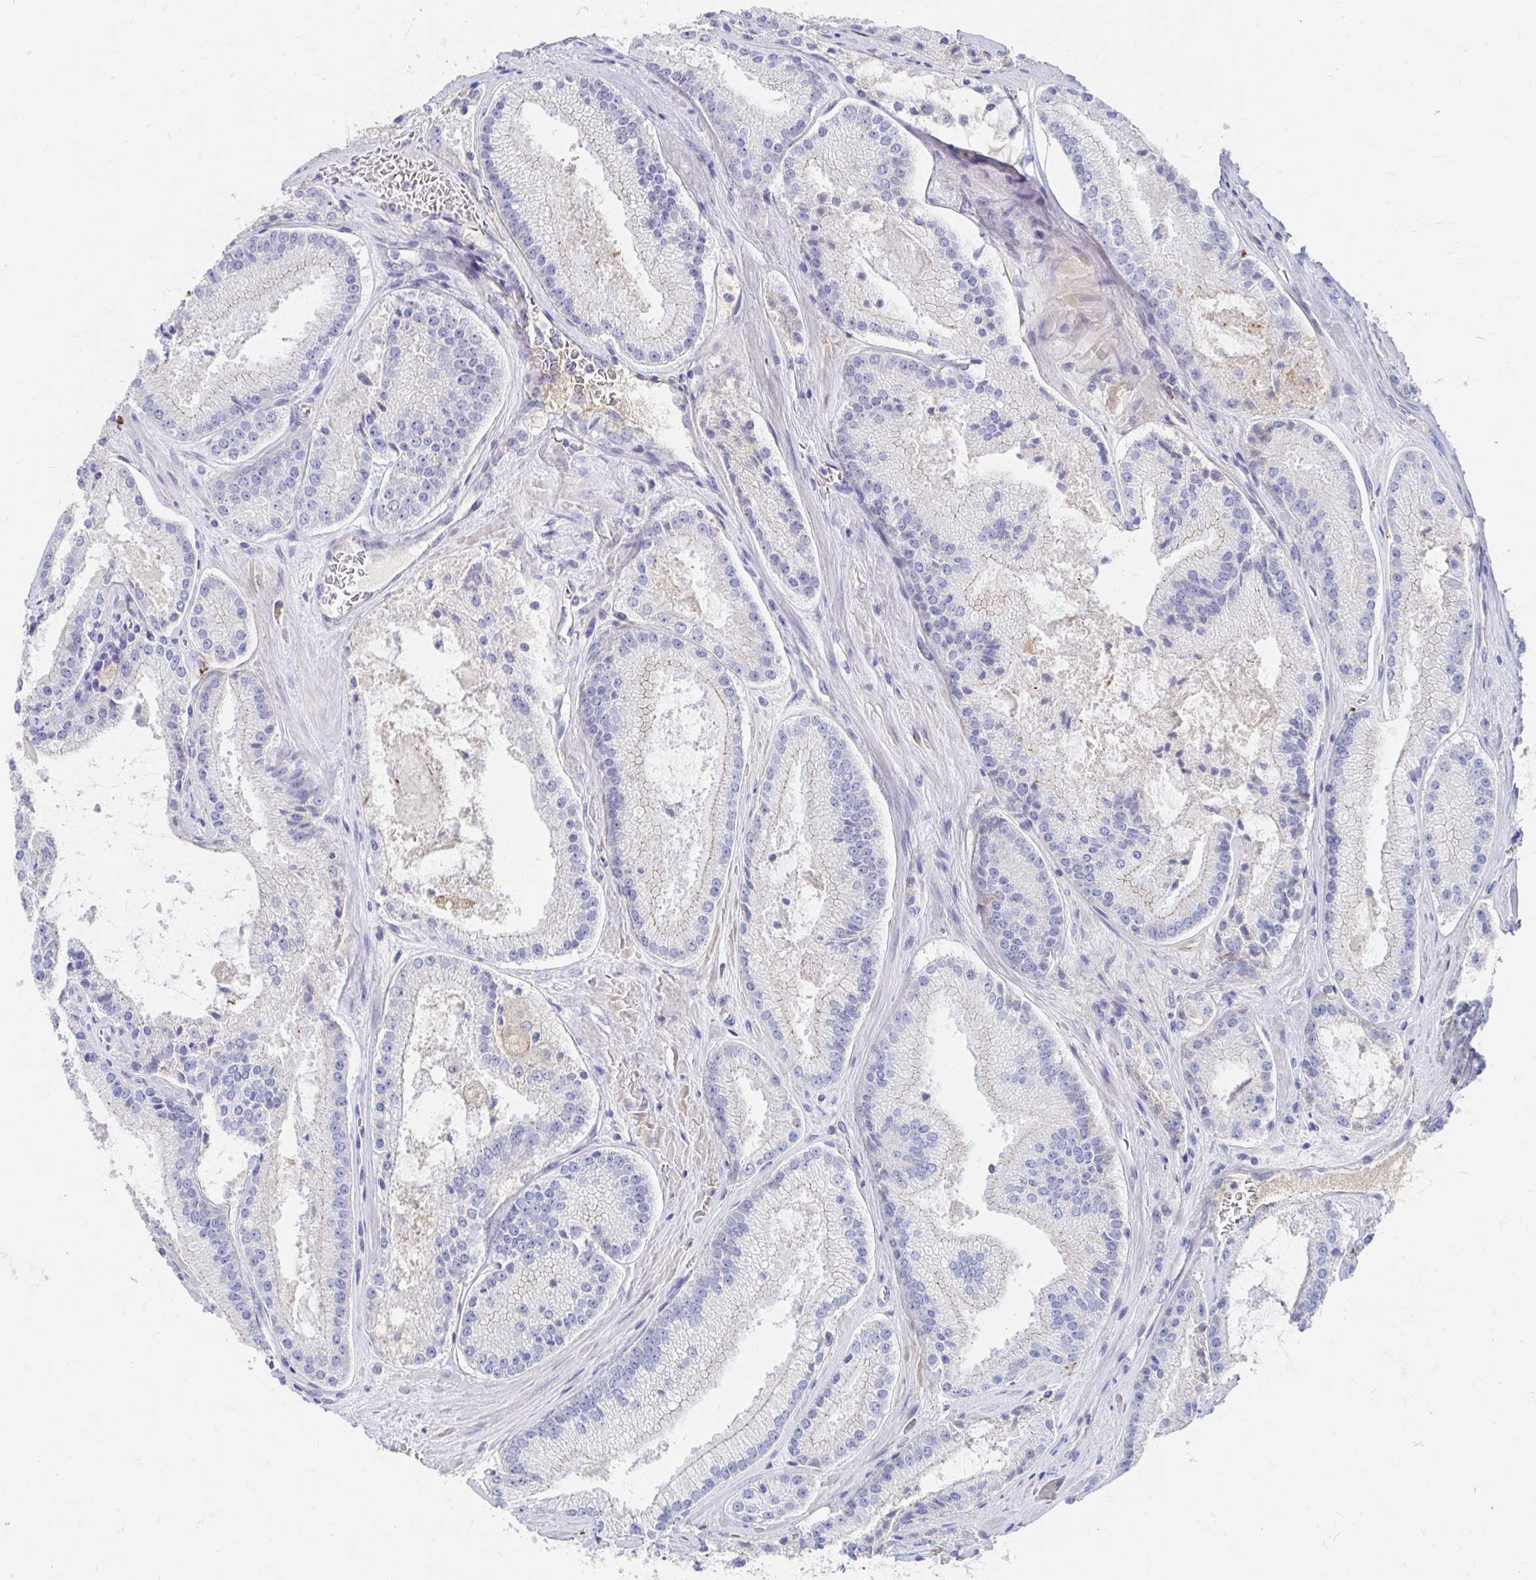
{"staining": {"intensity": "negative", "quantity": "none", "location": "none"}, "tissue": "prostate cancer", "cell_type": "Tumor cells", "image_type": "cancer", "snomed": [{"axis": "morphology", "description": "Adenocarcinoma, High grade"}, {"axis": "topography", "description": "Prostate"}], "caption": "There is no significant expression in tumor cells of high-grade adenocarcinoma (prostate).", "gene": "LAMC3", "patient": {"sex": "male", "age": 73}}